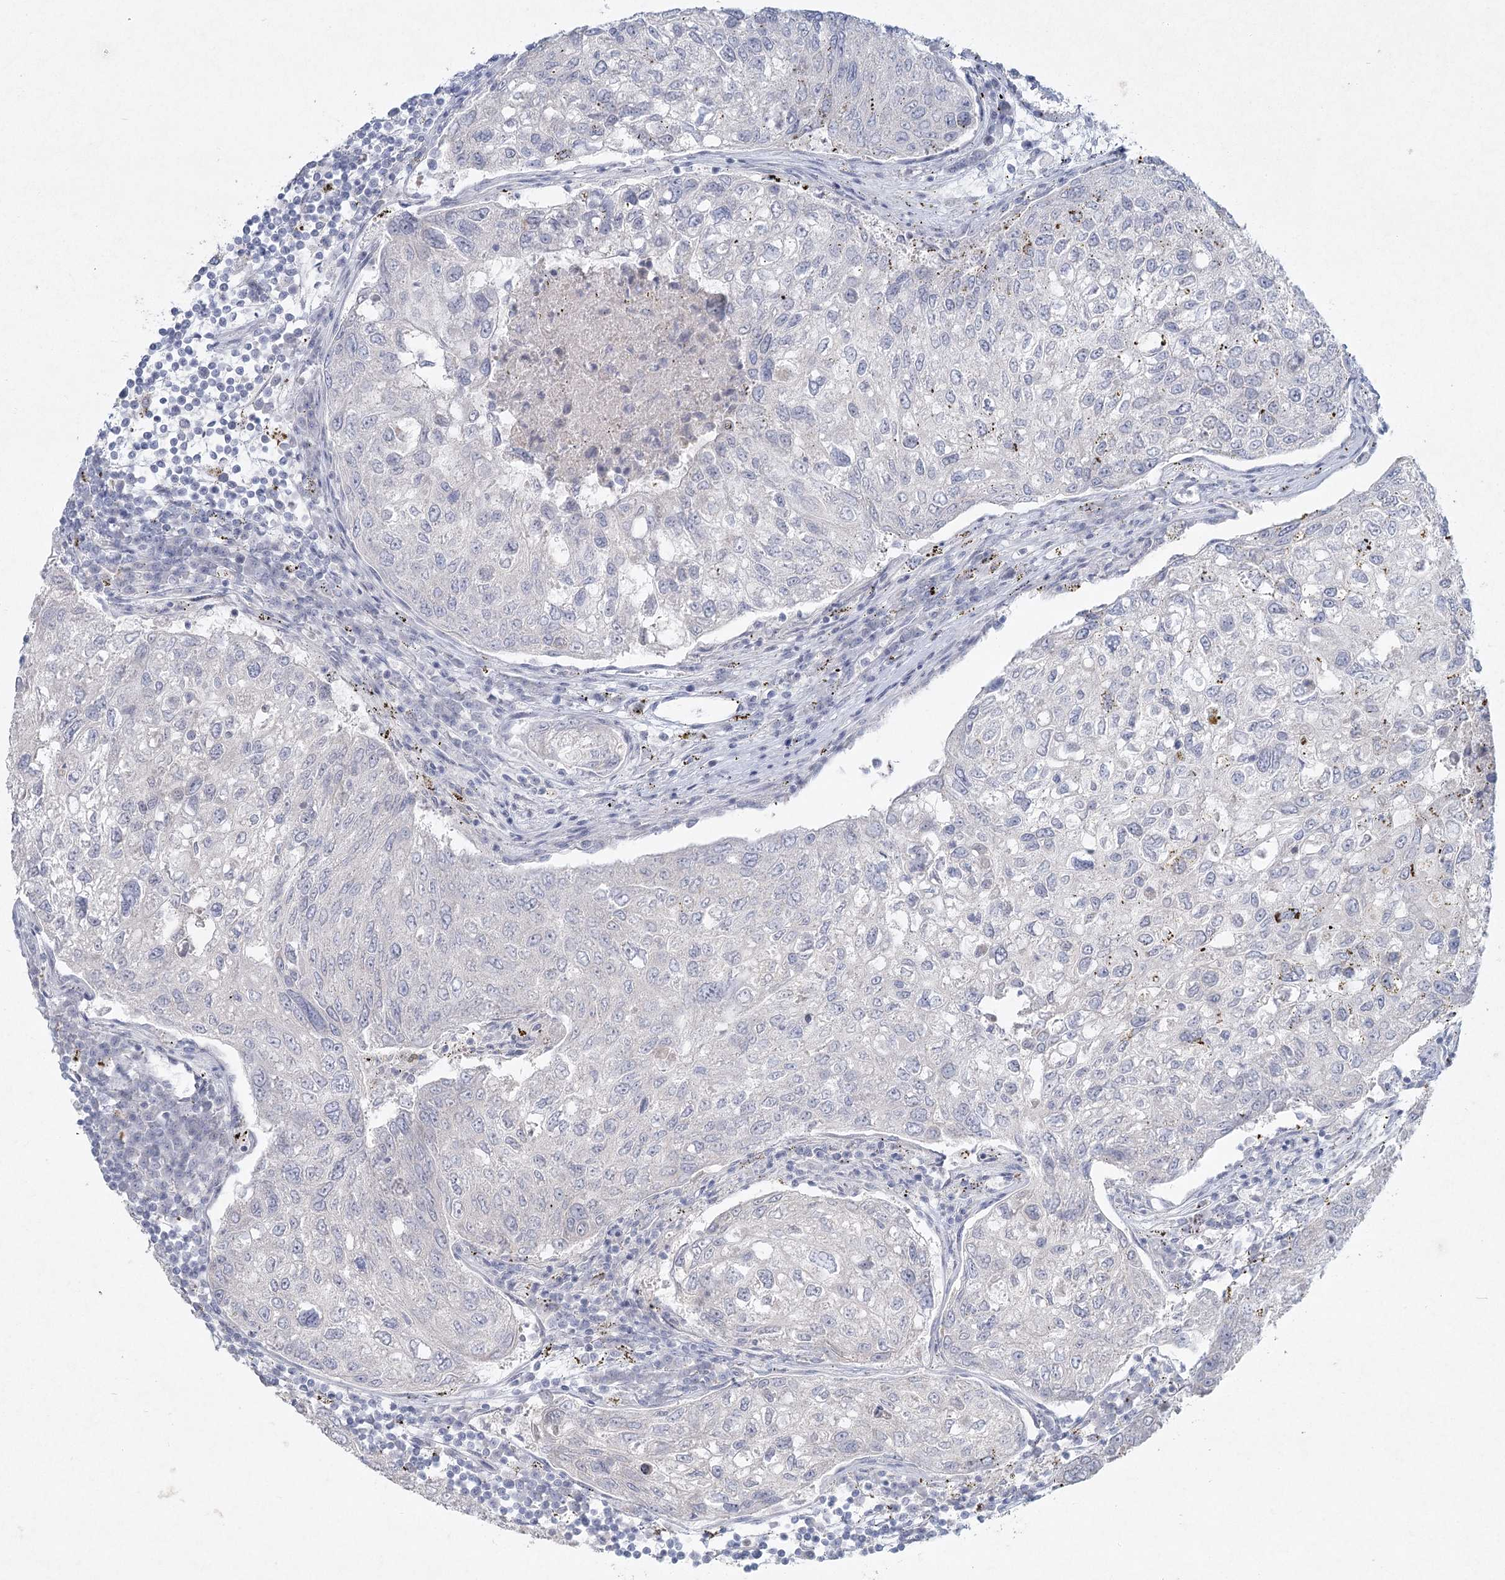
{"staining": {"intensity": "negative", "quantity": "none", "location": "none"}, "tissue": "urothelial cancer", "cell_type": "Tumor cells", "image_type": "cancer", "snomed": [{"axis": "morphology", "description": "Urothelial carcinoma, High grade"}, {"axis": "topography", "description": "Lymph node"}, {"axis": "topography", "description": "Urinary bladder"}], "caption": "Human urothelial carcinoma (high-grade) stained for a protein using immunohistochemistry shows no staining in tumor cells.", "gene": "LRP2BP", "patient": {"sex": "male", "age": 51}}